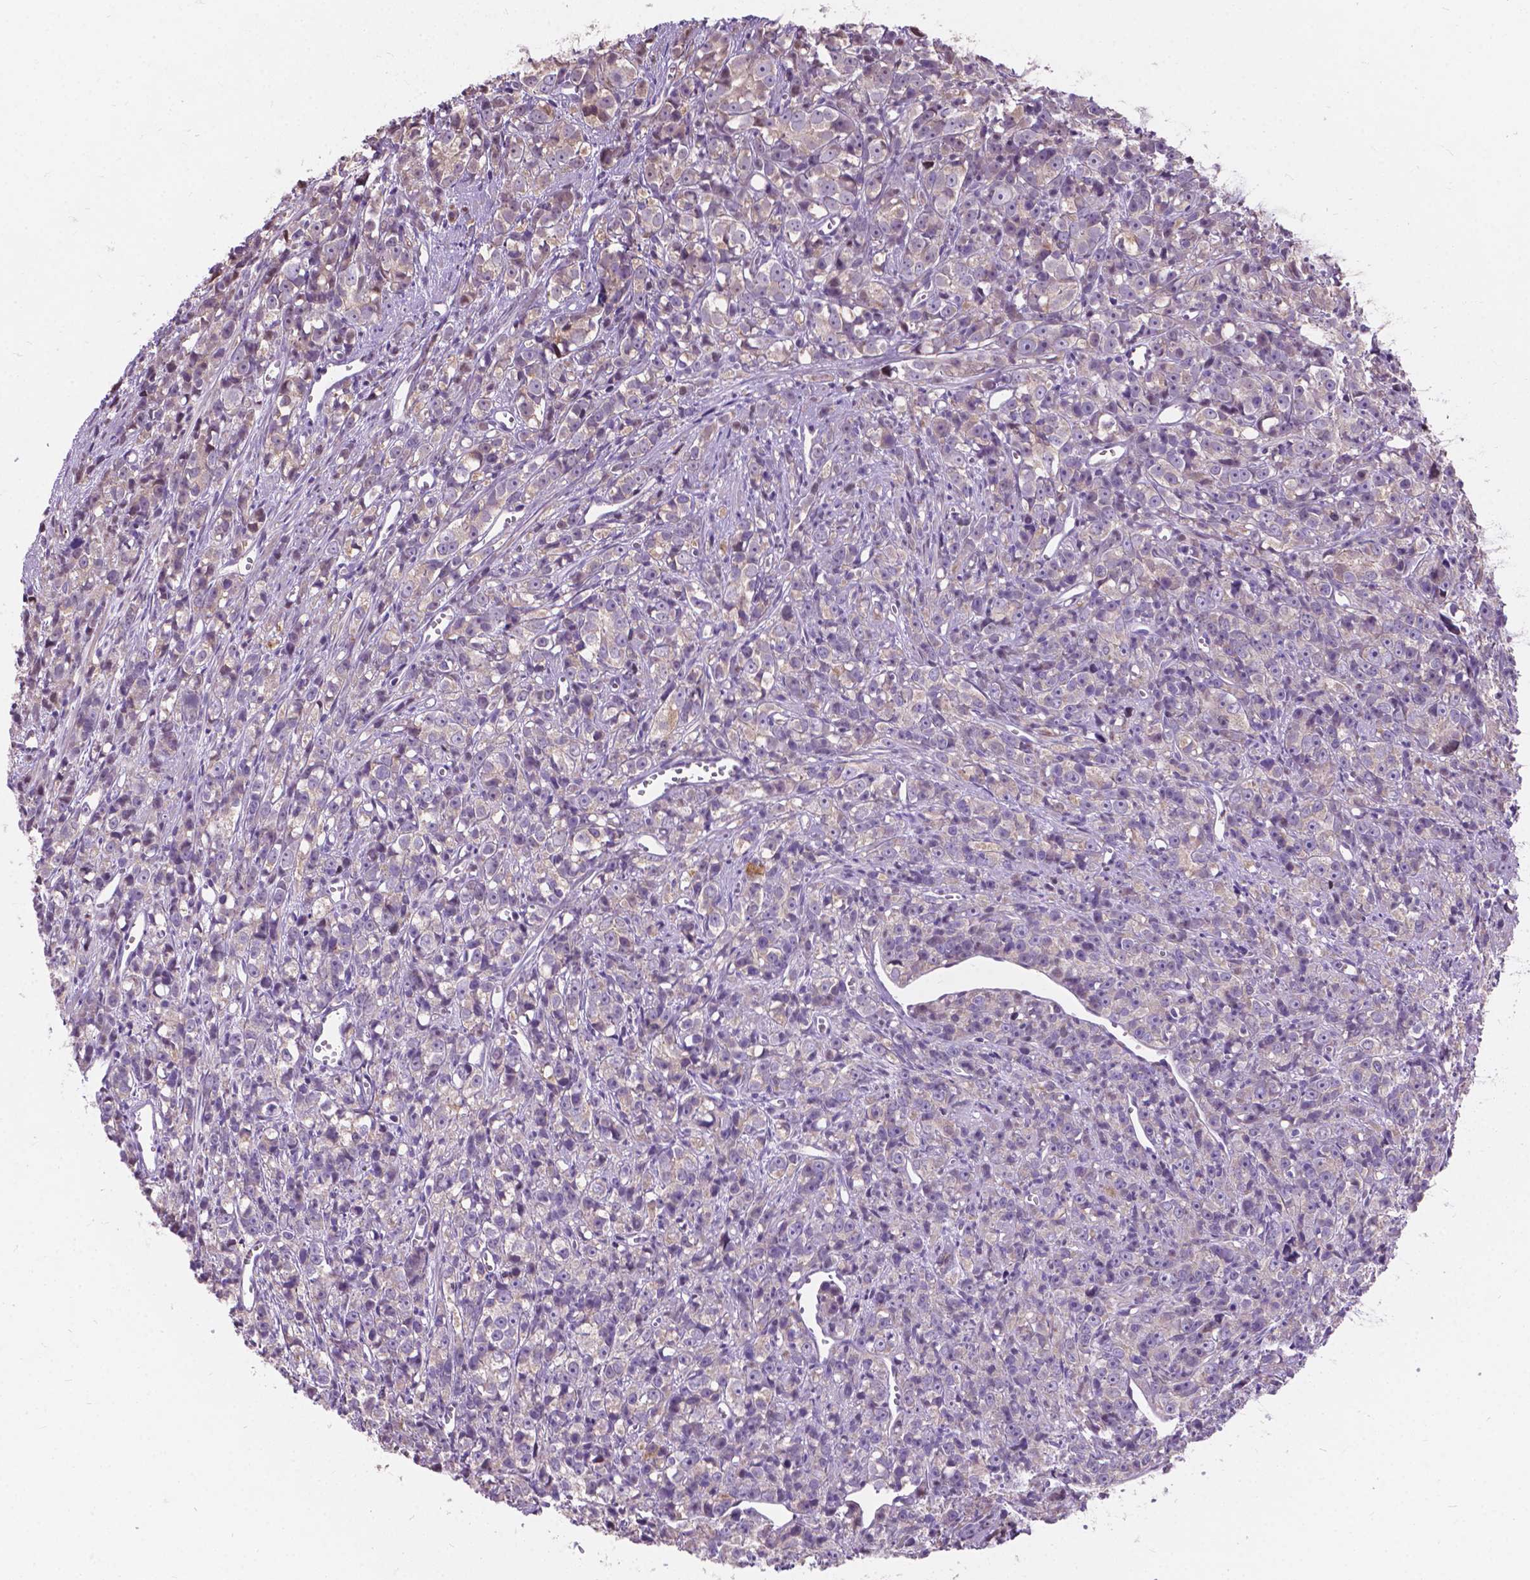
{"staining": {"intensity": "negative", "quantity": "none", "location": "none"}, "tissue": "prostate cancer", "cell_type": "Tumor cells", "image_type": "cancer", "snomed": [{"axis": "morphology", "description": "Adenocarcinoma, High grade"}, {"axis": "topography", "description": "Prostate"}], "caption": "The histopathology image shows no significant expression in tumor cells of adenocarcinoma (high-grade) (prostate). (Brightfield microscopy of DAB immunohistochemistry at high magnification).", "gene": "MYH14", "patient": {"sex": "male", "age": 77}}